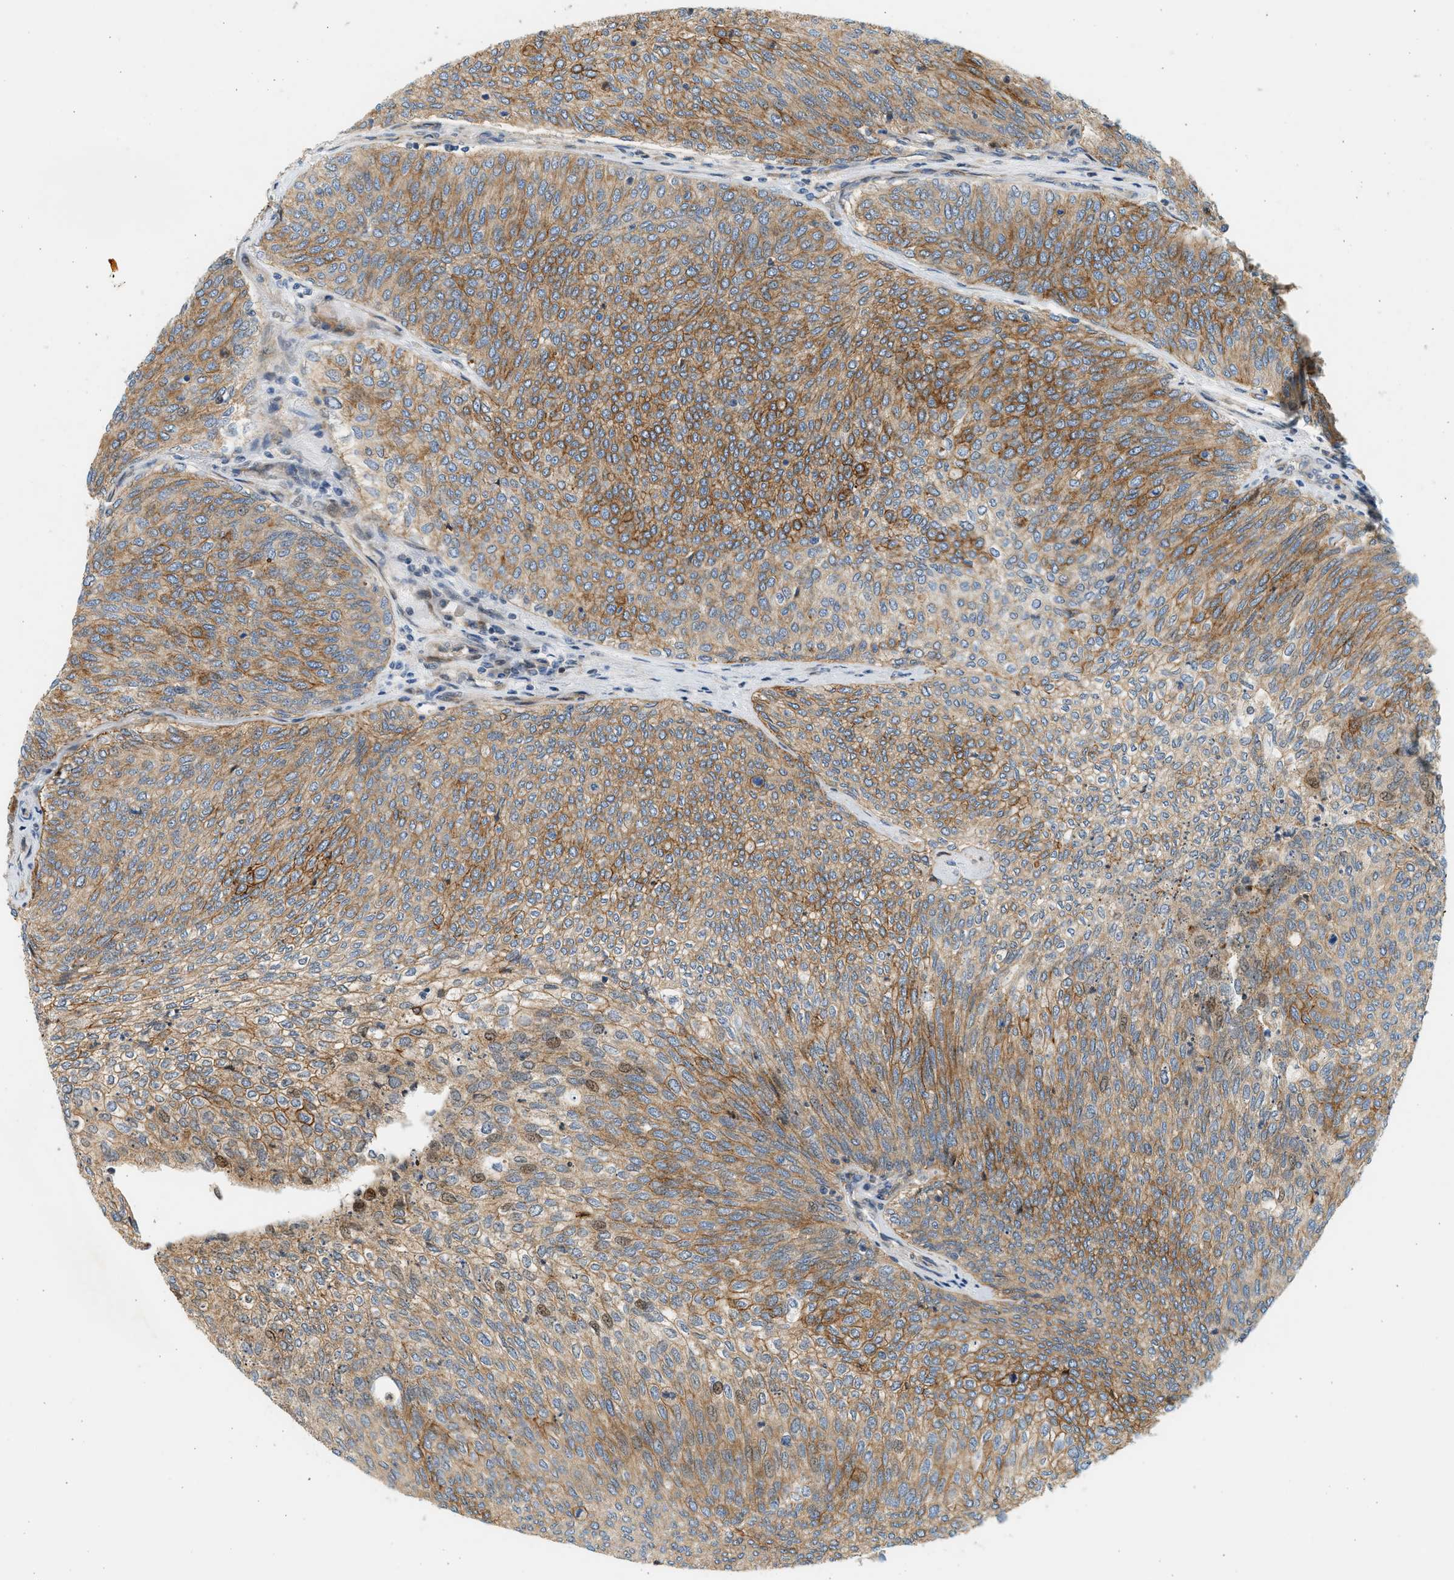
{"staining": {"intensity": "moderate", "quantity": ">75%", "location": "cytoplasmic/membranous"}, "tissue": "urothelial cancer", "cell_type": "Tumor cells", "image_type": "cancer", "snomed": [{"axis": "morphology", "description": "Urothelial carcinoma, Low grade"}, {"axis": "topography", "description": "Urinary bladder"}], "caption": "A high-resolution photomicrograph shows immunohistochemistry staining of low-grade urothelial carcinoma, which reveals moderate cytoplasmic/membranous staining in approximately >75% of tumor cells.", "gene": "NRSN2", "patient": {"sex": "female", "age": 79}}